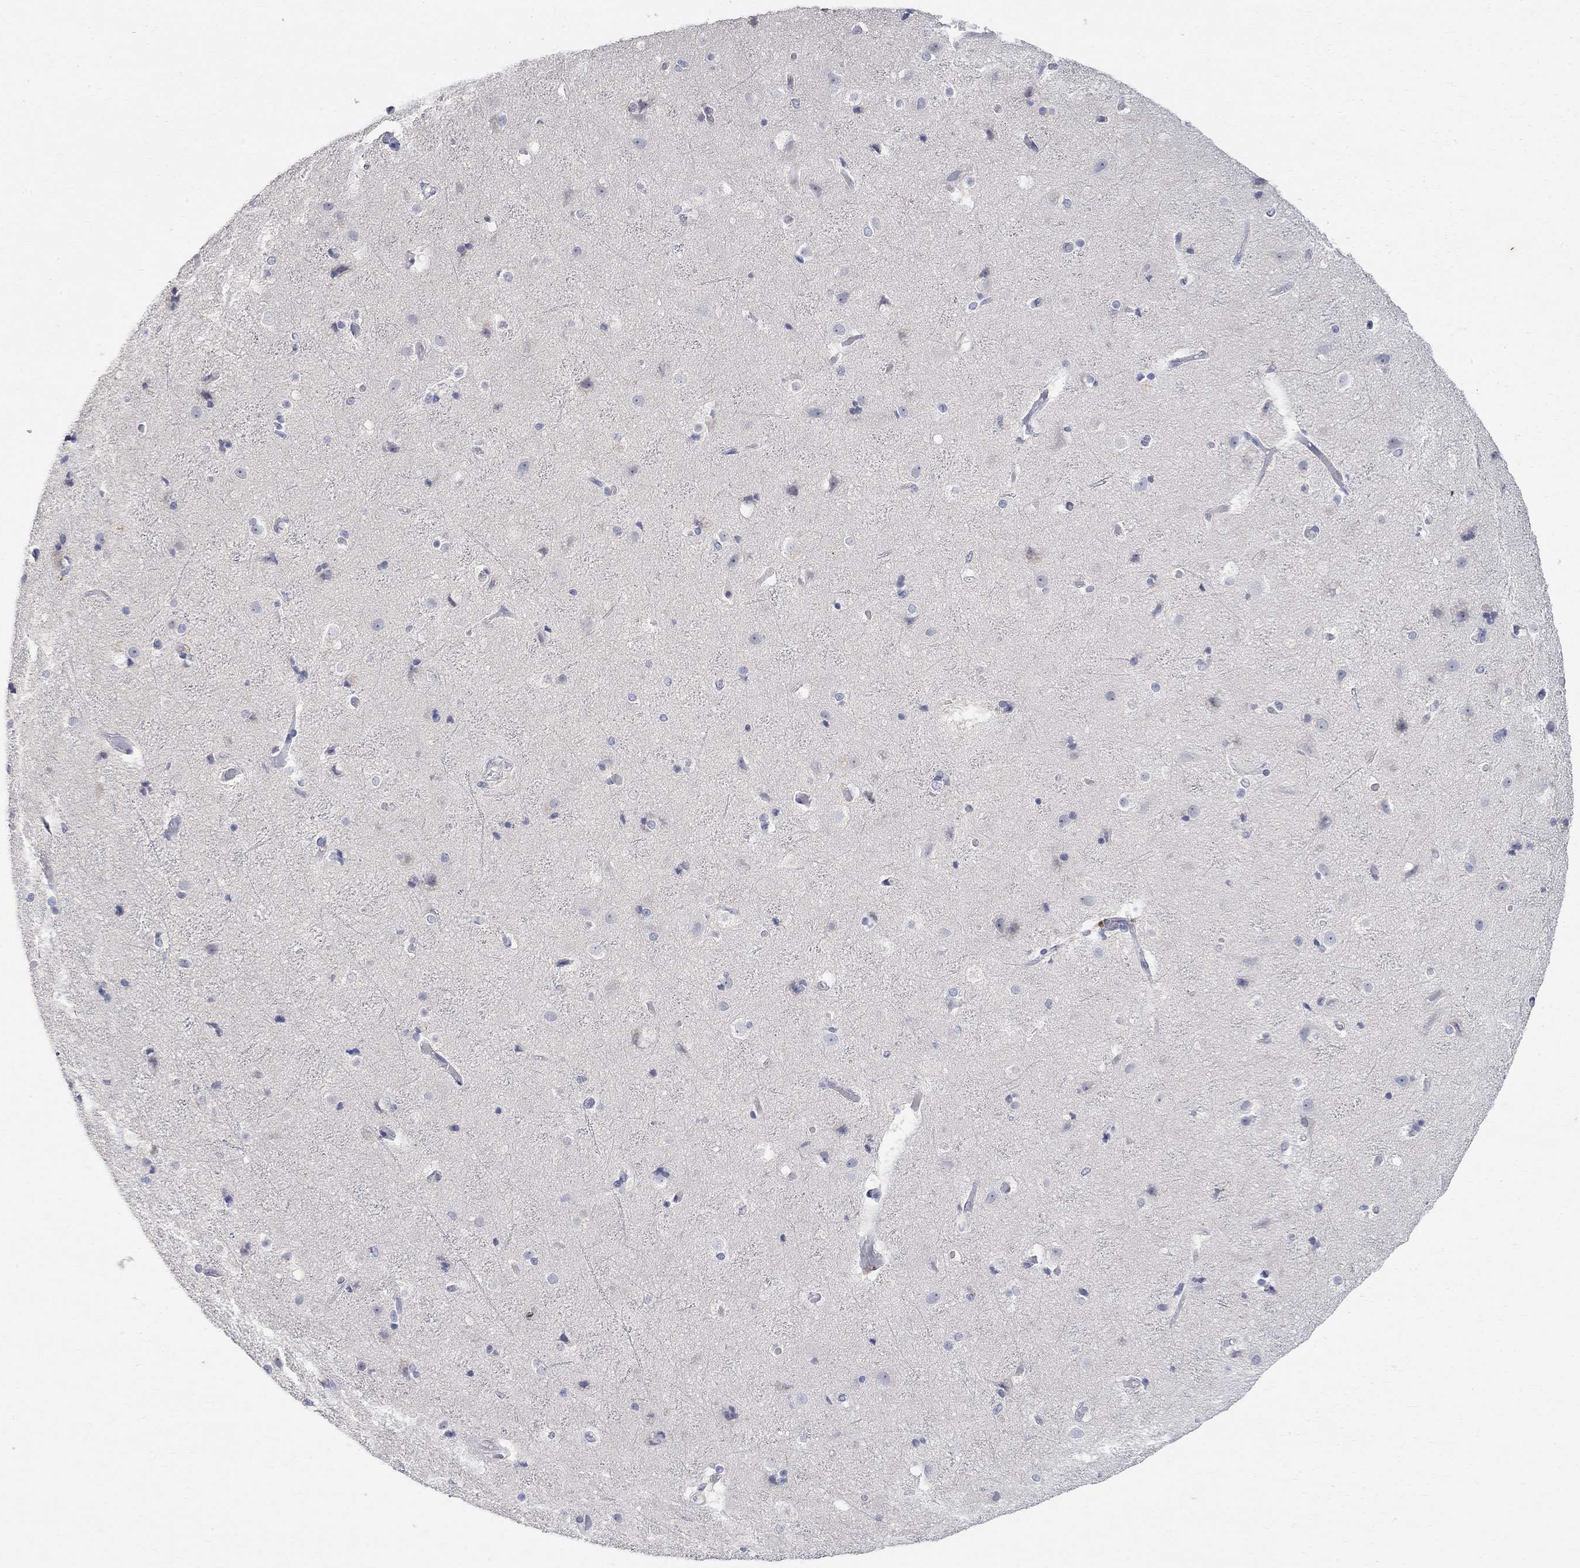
{"staining": {"intensity": "negative", "quantity": "none", "location": "none"}, "tissue": "cerebral cortex", "cell_type": "Endothelial cells", "image_type": "normal", "snomed": [{"axis": "morphology", "description": "Normal tissue, NOS"}, {"axis": "topography", "description": "Cerebral cortex"}], "caption": "Immunohistochemical staining of benign human cerebral cortex exhibits no significant positivity in endothelial cells. The staining is performed using DAB brown chromogen with nuclei counter-stained in using hematoxylin.", "gene": "FNDC5", "patient": {"sex": "female", "age": 52}}